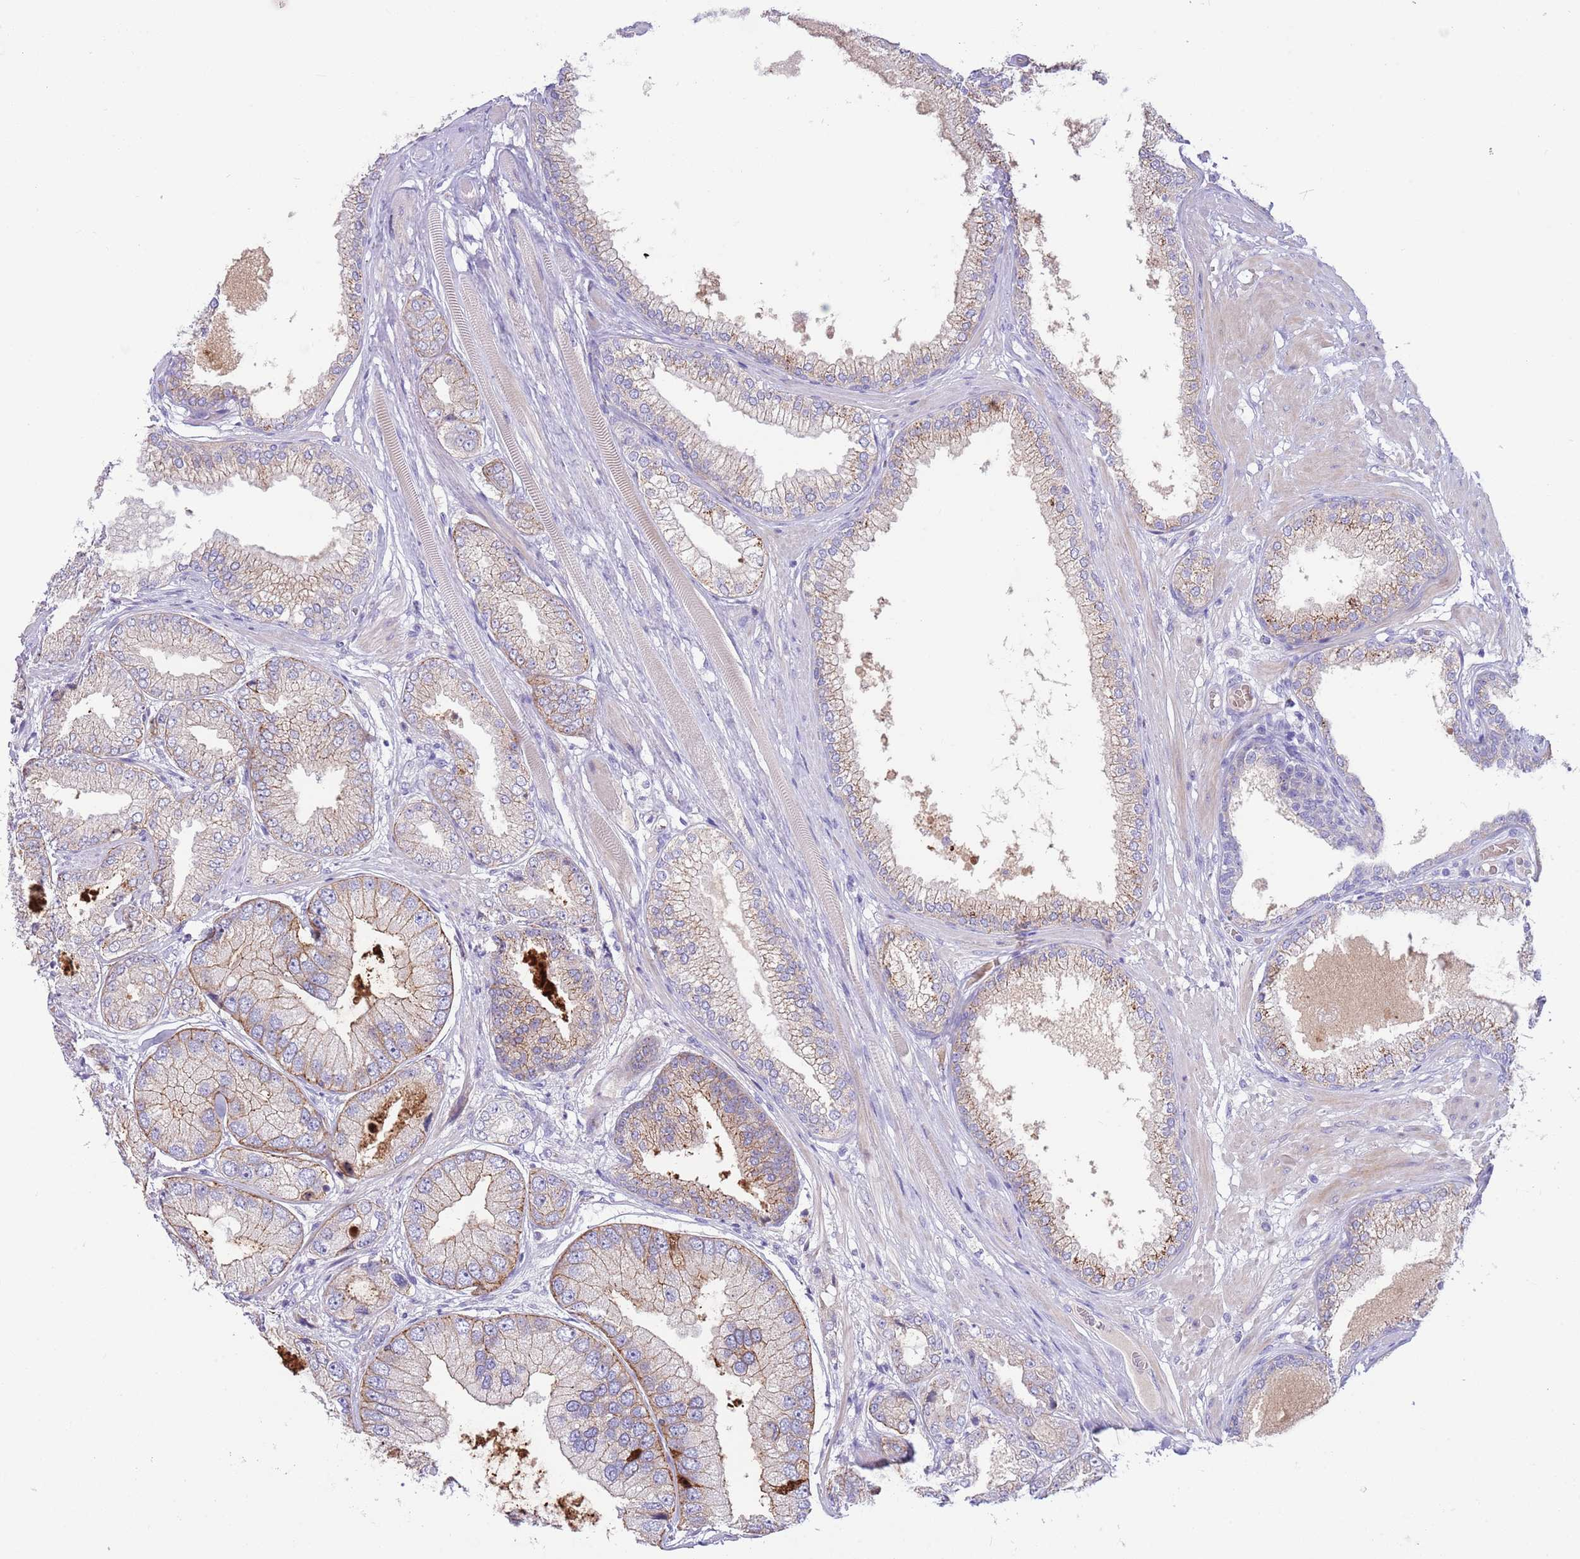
{"staining": {"intensity": "negative", "quantity": "none", "location": "none"}, "tissue": "prostate cancer", "cell_type": "Tumor cells", "image_type": "cancer", "snomed": [{"axis": "morphology", "description": "Adenocarcinoma, High grade"}, {"axis": "topography", "description": "Prostate"}], "caption": "Prostate high-grade adenocarcinoma stained for a protein using immunohistochemistry demonstrates no staining tumor cells.", "gene": "DDHD1", "patient": {"sex": "male", "age": 71}}